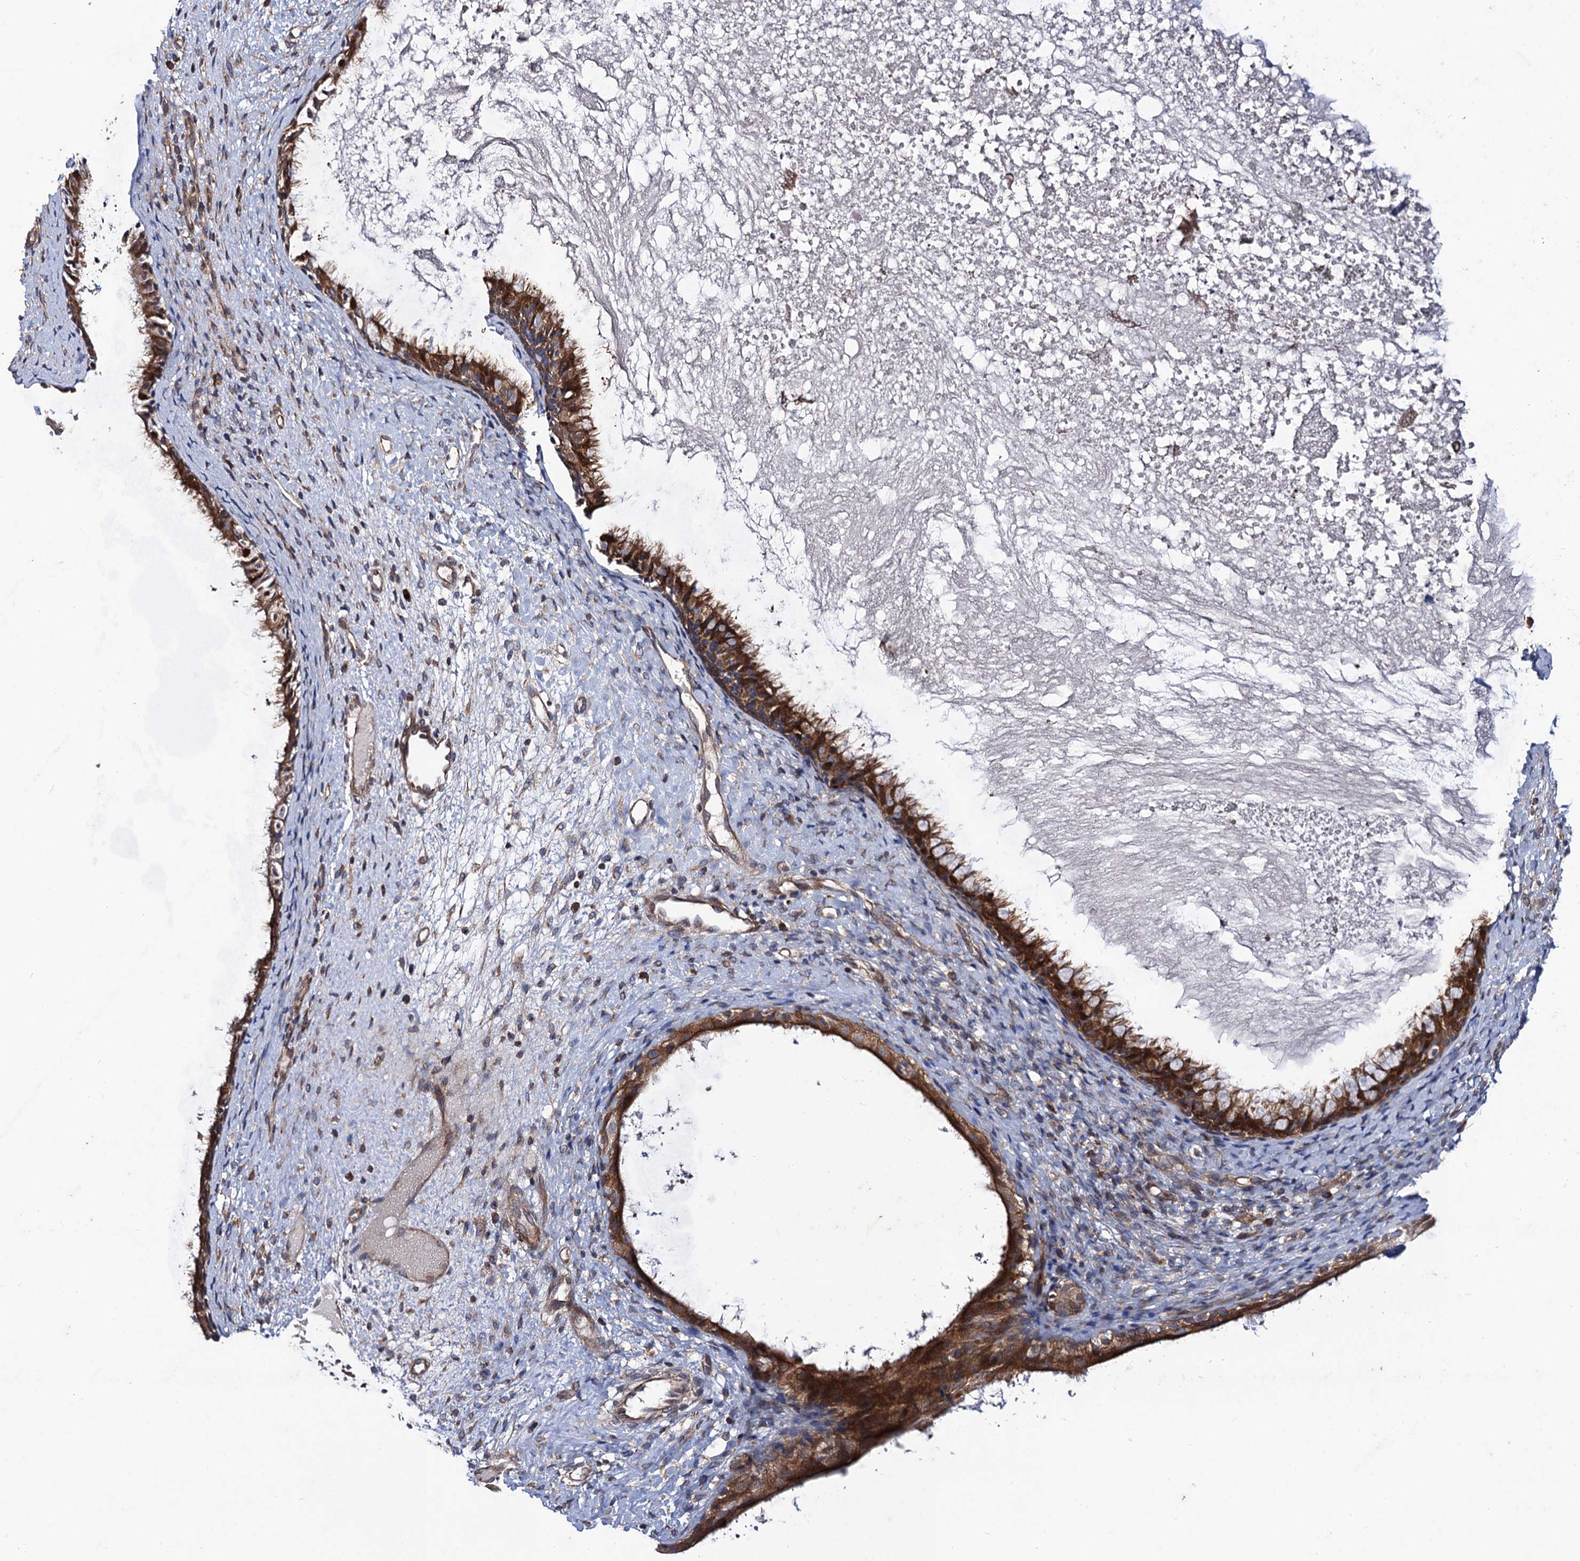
{"staining": {"intensity": "strong", "quantity": ">75%", "location": "cytoplasmic/membranous"}, "tissue": "nasopharynx", "cell_type": "Respiratory epithelial cells", "image_type": "normal", "snomed": [{"axis": "morphology", "description": "Normal tissue, NOS"}, {"axis": "topography", "description": "Nasopharynx"}], "caption": "Nasopharynx stained for a protein (brown) exhibits strong cytoplasmic/membranous positive expression in approximately >75% of respiratory epithelial cells.", "gene": "DYDC1", "patient": {"sex": "male", "age": 22}}